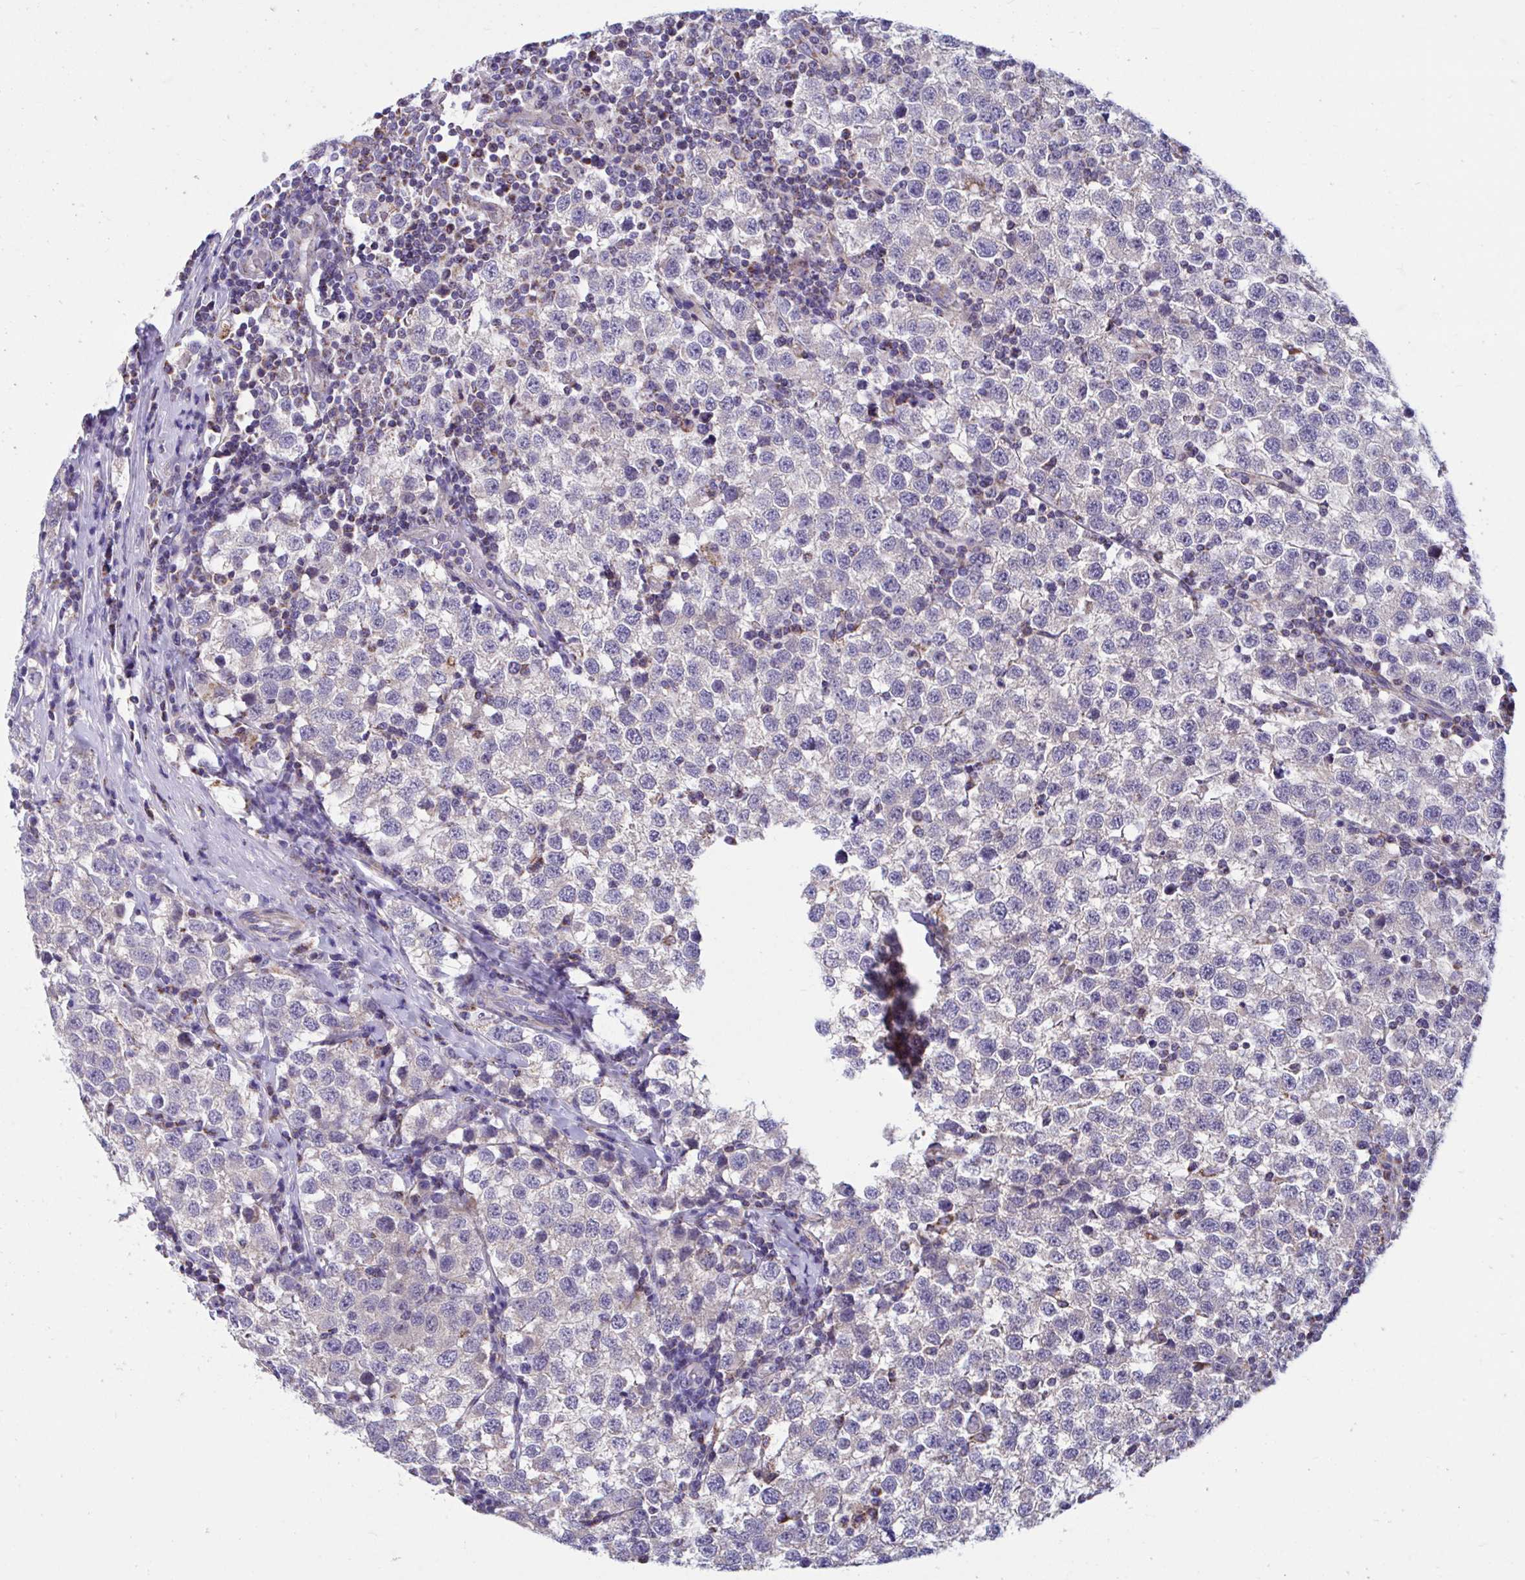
{"staining": {"intensity": "negative", "quantity": "none", "location": "none"}, "tissue": "testis cancer", "cell_type": "Tumor cells", "image_type": "cancer", "snomed": [{"axis": "morphology", "description": "Seminoma, NOS"}, {"axis": "topography", "description": "Testis"}], "caption": "DAB (3,3'-diaminobenzidine) immunohistochemical staining of human testis seminoma reveals no significant positivity in tumor cells.", "gene": "OR13A1", "patient": {"sex": "male", "age": 34}}